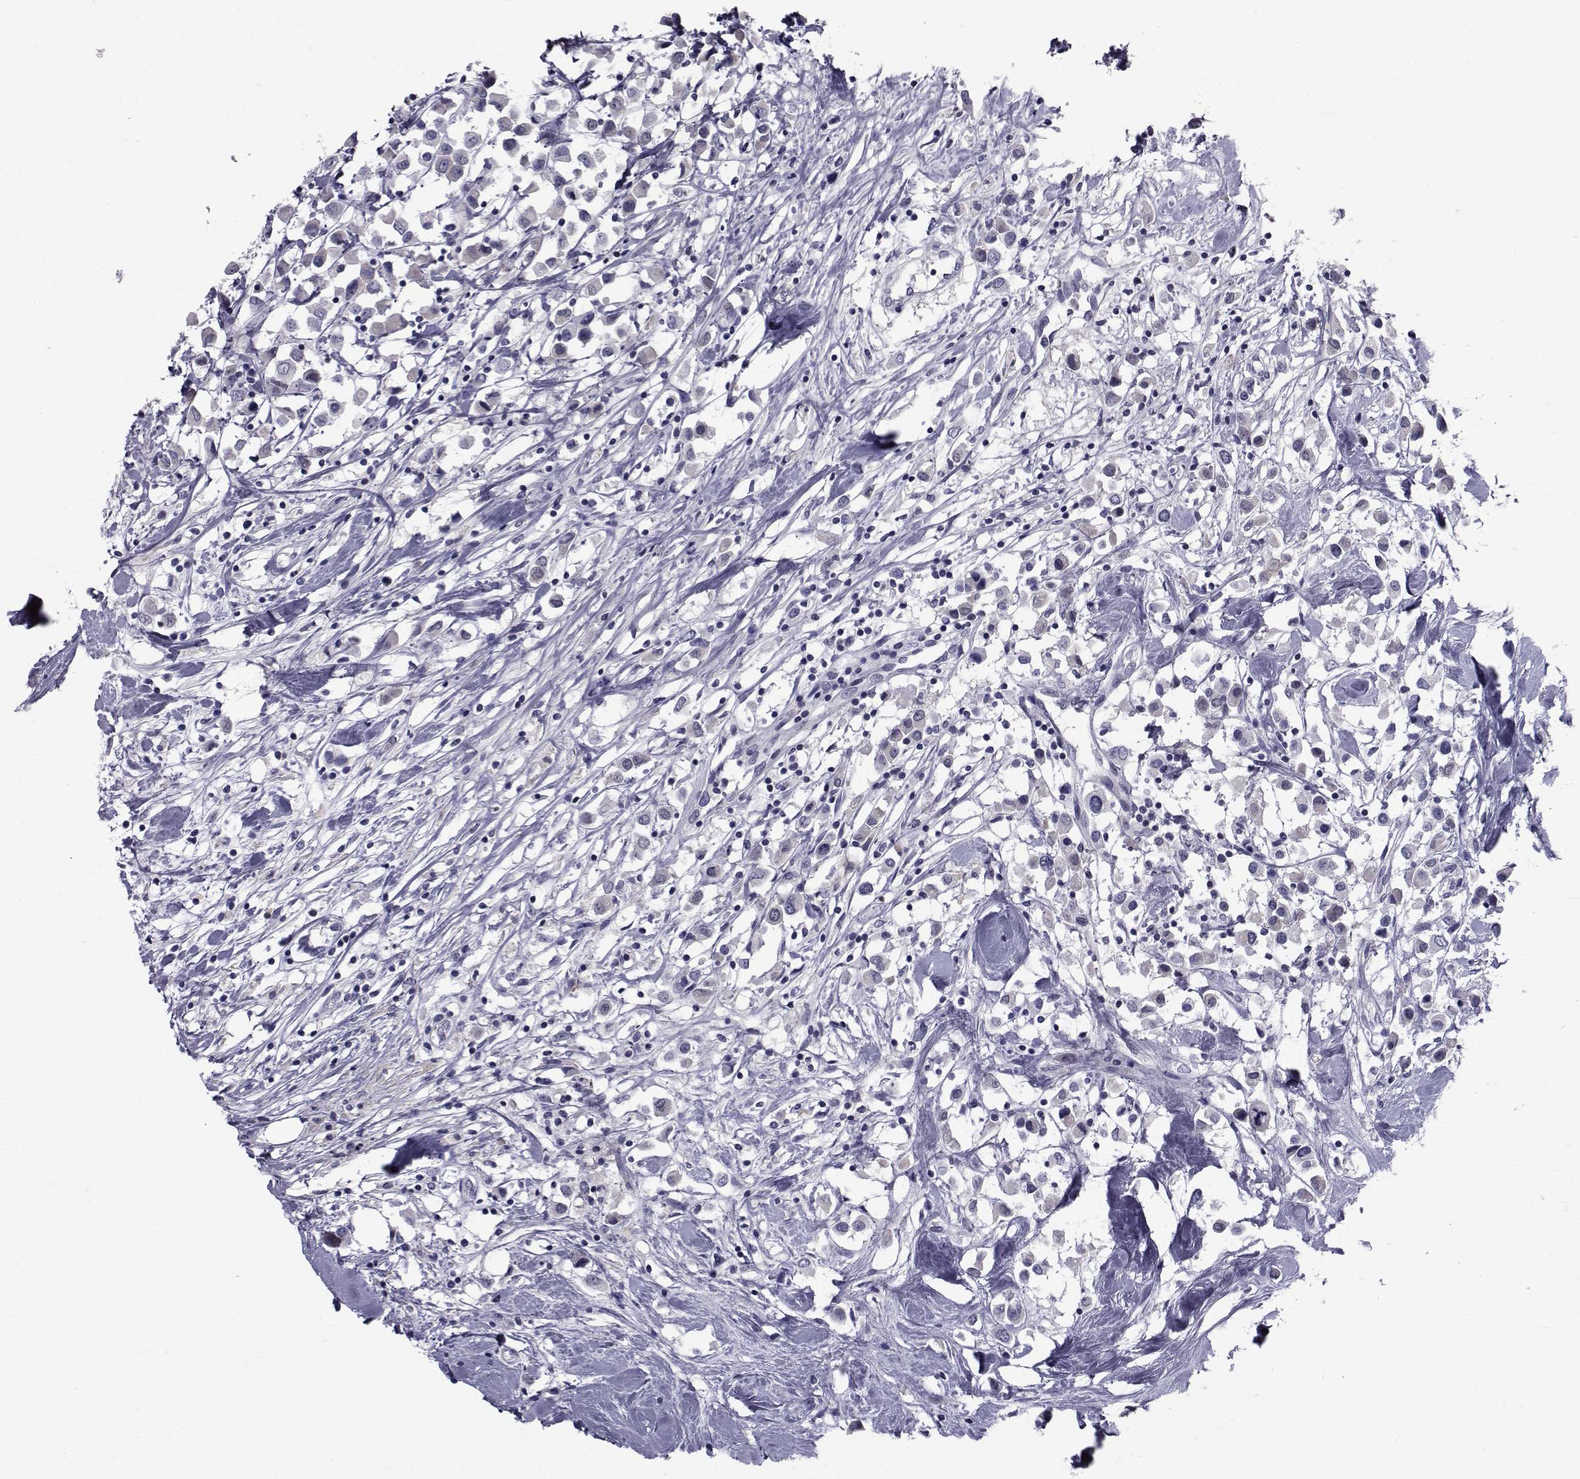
{"staining": {"intensity": "negative", "quantity": "none", "location": "none"}, "tissue": "breast cancer", "cell_type": "Tumor cells", "image_type": "cancer", "snomed": [{"axis": "morphology", "description": "Duct carcinoma"}, {"axis": "topography", "description": "Breast"}], "caption": "Immunohistochemistry (IHC) micrograph of neoplastic tissue: human breast cancer (invasive ductal carcinoma) stained with DAB (3,3'-diaminobenzidine) exhibits no significant protein positivity in tumor cells. (Brightfield microscopy of DAB (3,3'-diaminobenzidine) immunohistochemistry at high magnification).", "gene": "PAX2", "patient": {"sex": "female", "age": 61}}